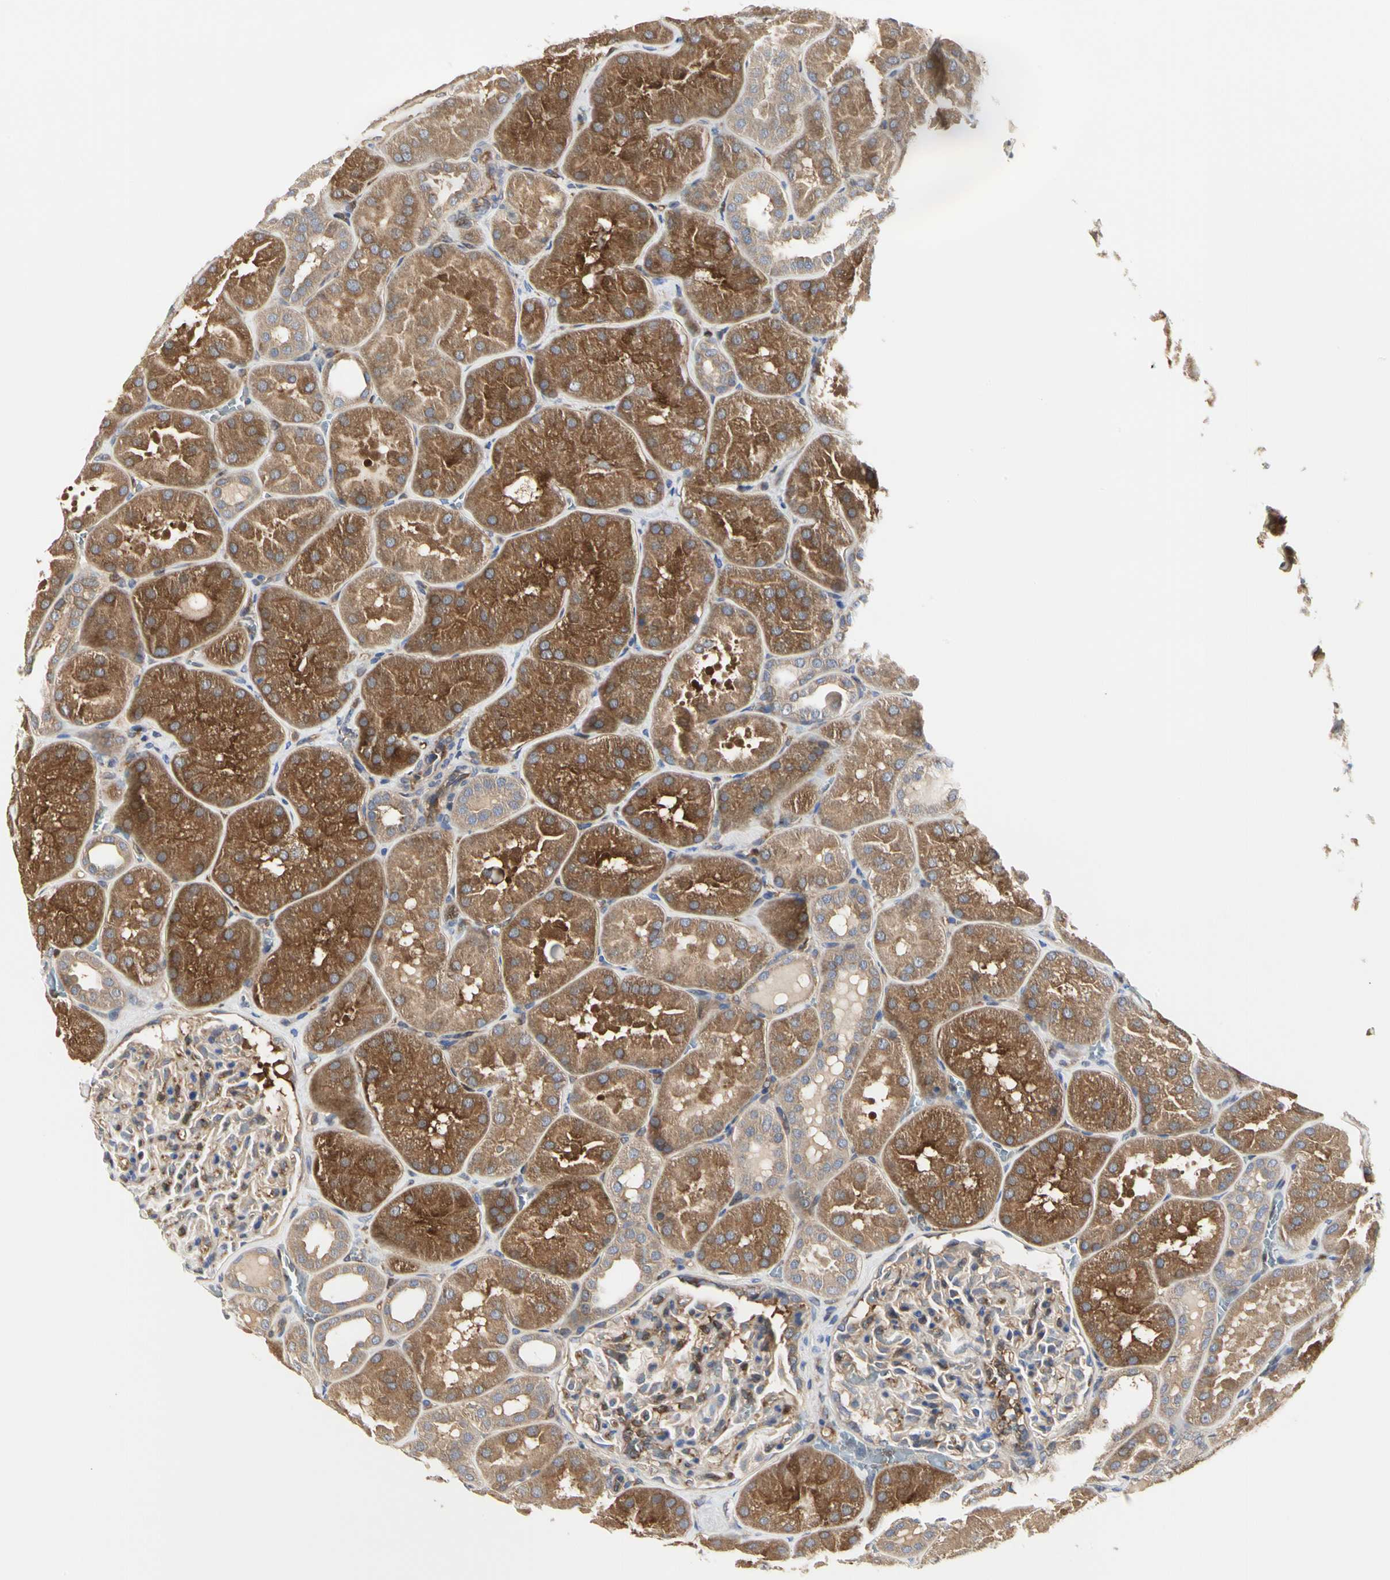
{"staining": {"intensity": "moderate", "quantity": ">75%", "location": "cytoplasmic/membranous"}, "tissue": "kidney", "cell_type": "Cells in glomeruli", "image_type": "normal", "snomed": [{"axis": "morphology", "description": "Normal tissue, NOS"}, {"axis": "topography", "description": "Kidney"}], "caption": "This is a histology image of immunohistochemistry staining of benign kidney, which shows moderate staining in the cytoplasmic/membranous of cells in glomeruli.", "gene": "C3orf52", "patient": {"sex": "male", "age": 28}}